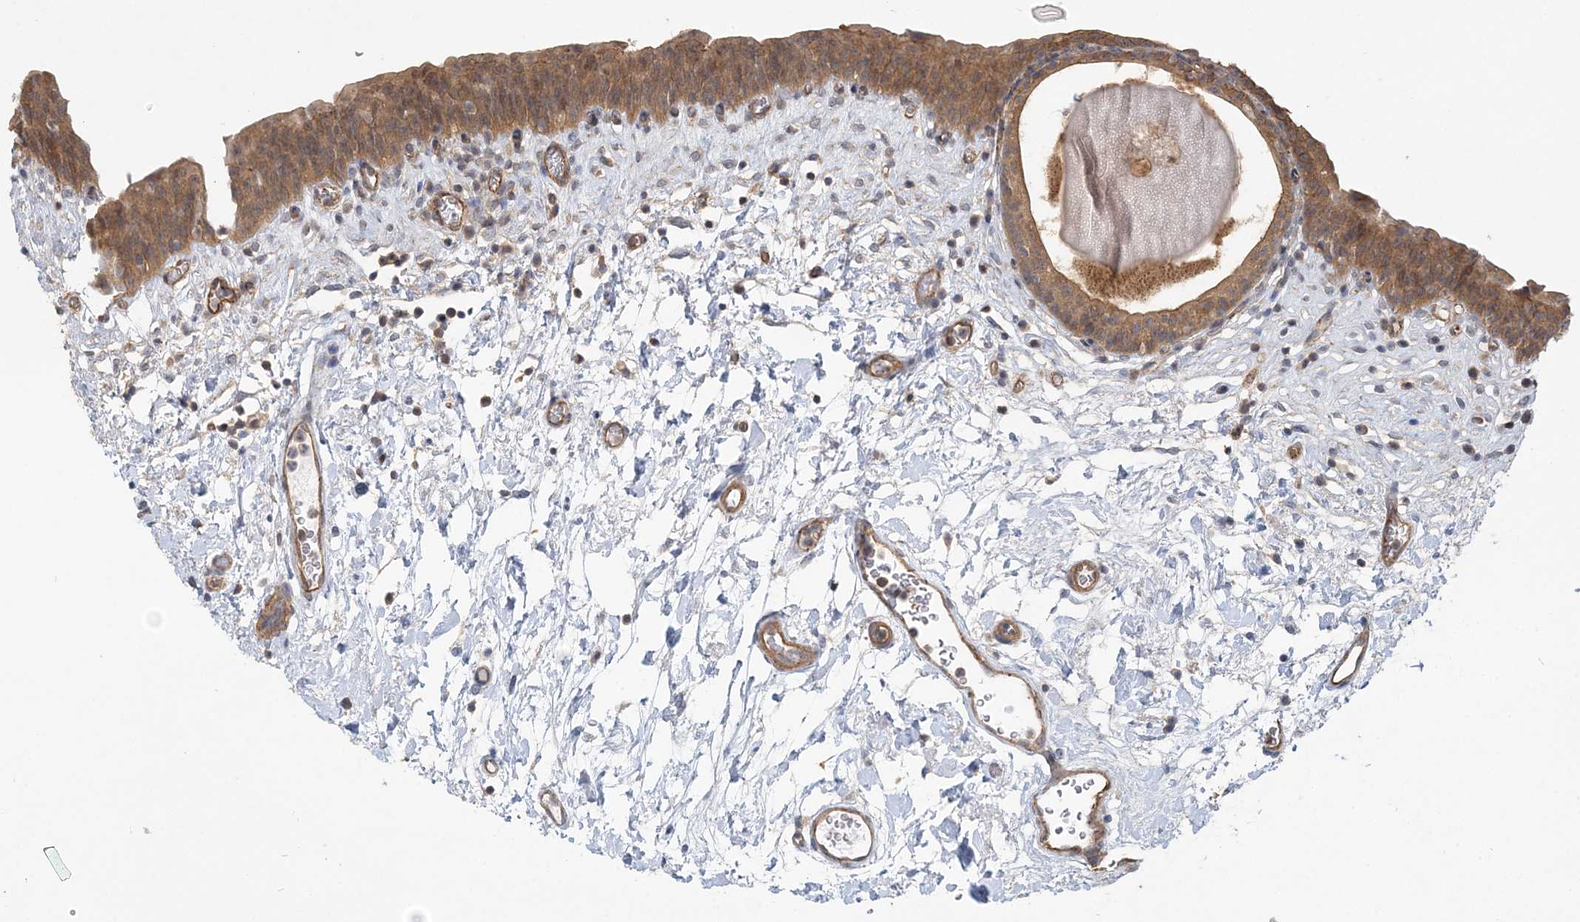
{"staining": {"intensity": "moderate", "quantity": ">75%", "location": "cytoplasmic/membranous,nuclear"}, "tissue": "urinary bladder", "cell_type": "Urothelial cells", "image_type": "normal", "snomed": [{"axis": "morphology", "description": "Normal tissue, NOS"}, {"axis": "topography", "description": "Urinary bladder"}], "caption": "IHC (DAB (3,3'-diaminobenzidine)) staining of benign urinary bladder exhibits moderate cytoplasmic/membranous,nuclear protein staining in about >75% of urothelial cells.", "gene": "MAT2B", "patient": {"sex": "male", "age": 83}}